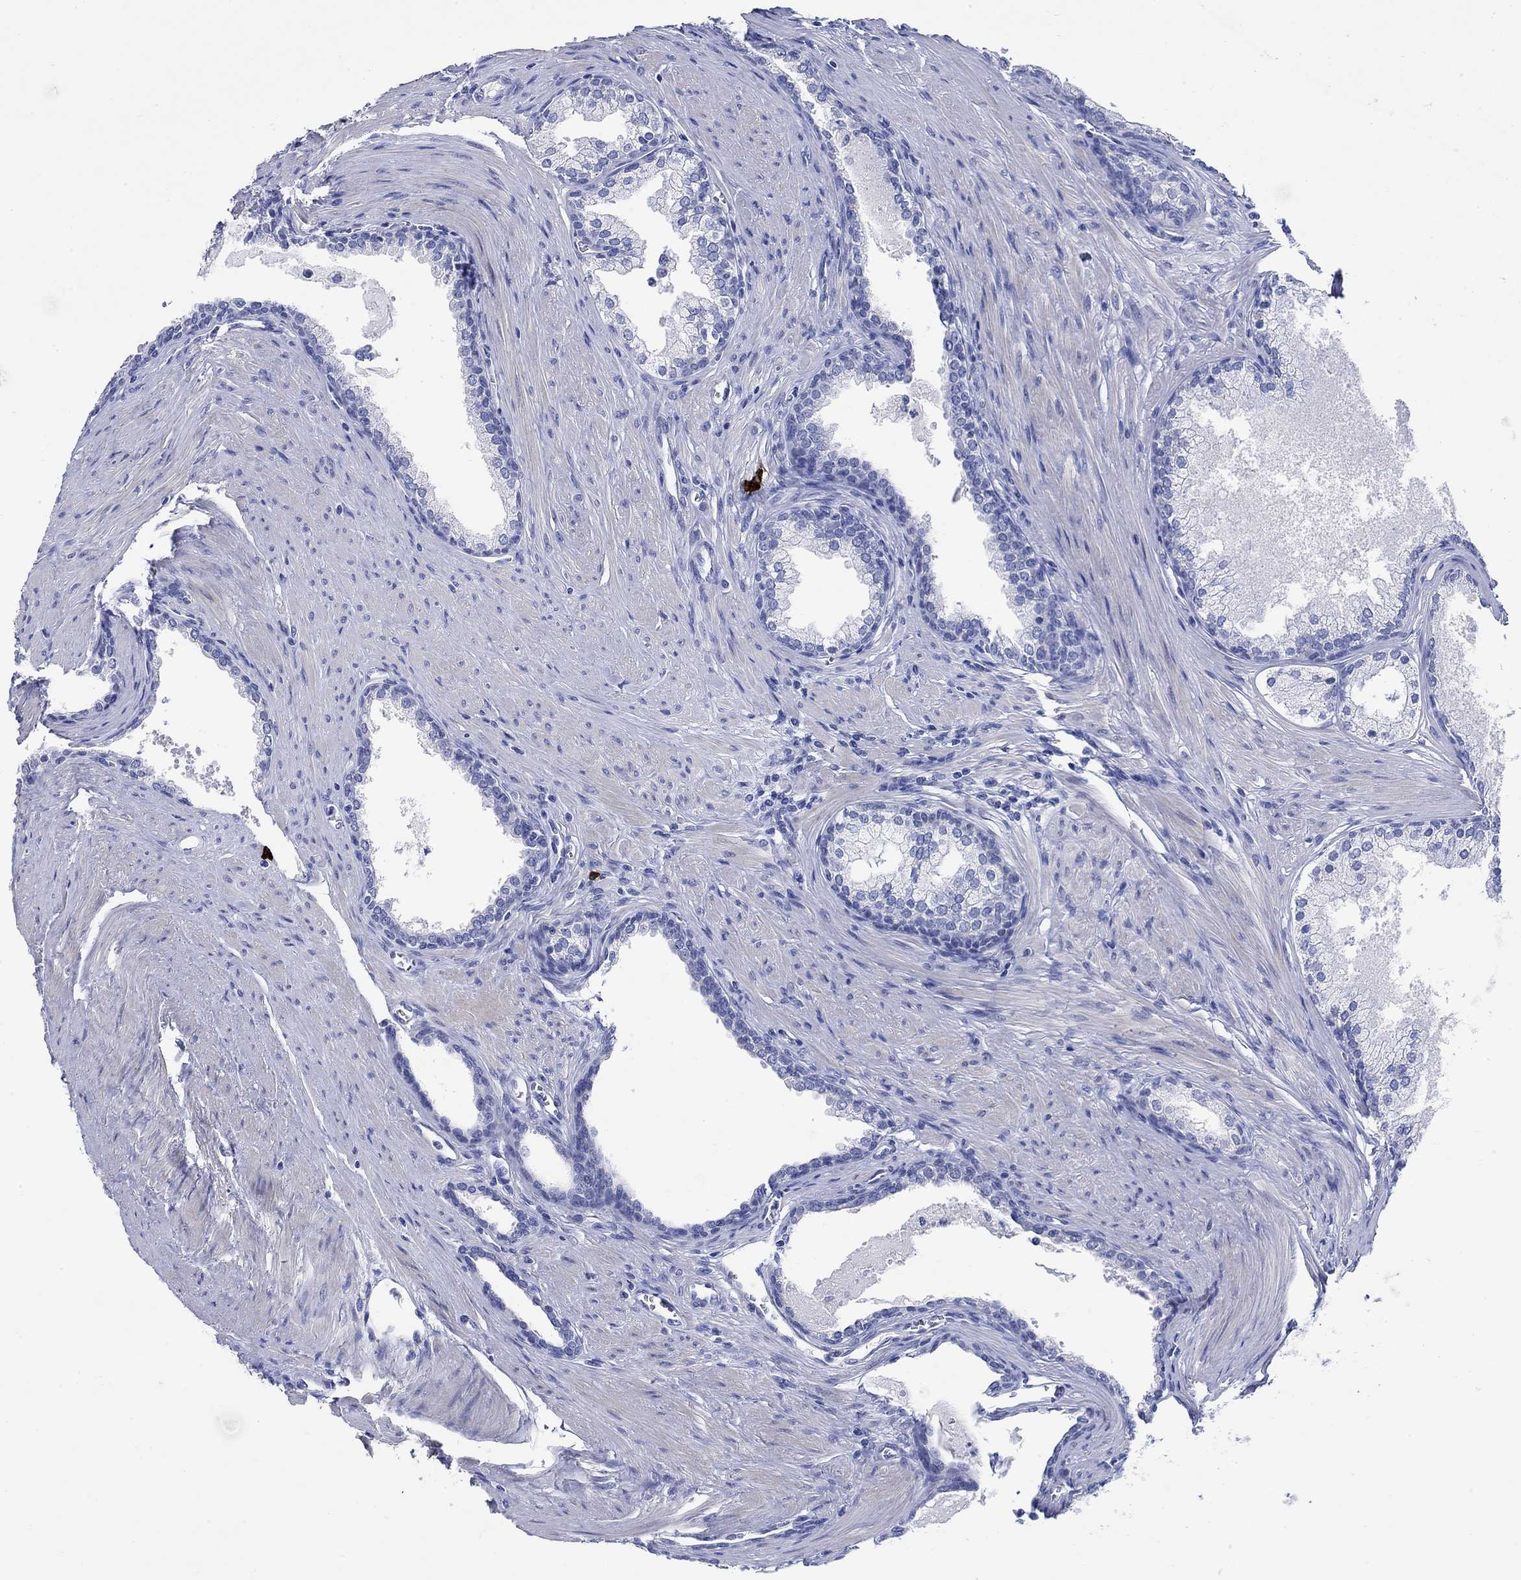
{"staining": {"intensity": "negative", "quantity": "none", "location": "none"}, "tissue": "prostate cancer", "cell_type": "Tumor cells", "image_type": "cancer", "snomed": [{"axis": "morphology", "description": "Adenocarcinoma, NOS"}, {"axis": "topography", "description": "Prostate"}], "caption": "A high-resolution photomicrograph shows immunohistochemistry (IHC) staining of adenocarcinoma (prostate), which displays no significant staining in tumor cells. (Immunohistochemistry (ihc), brightfield microscopy, high magnification).", "gene": "P2RY6", "patient": {"sex": "male", "age": 66}}